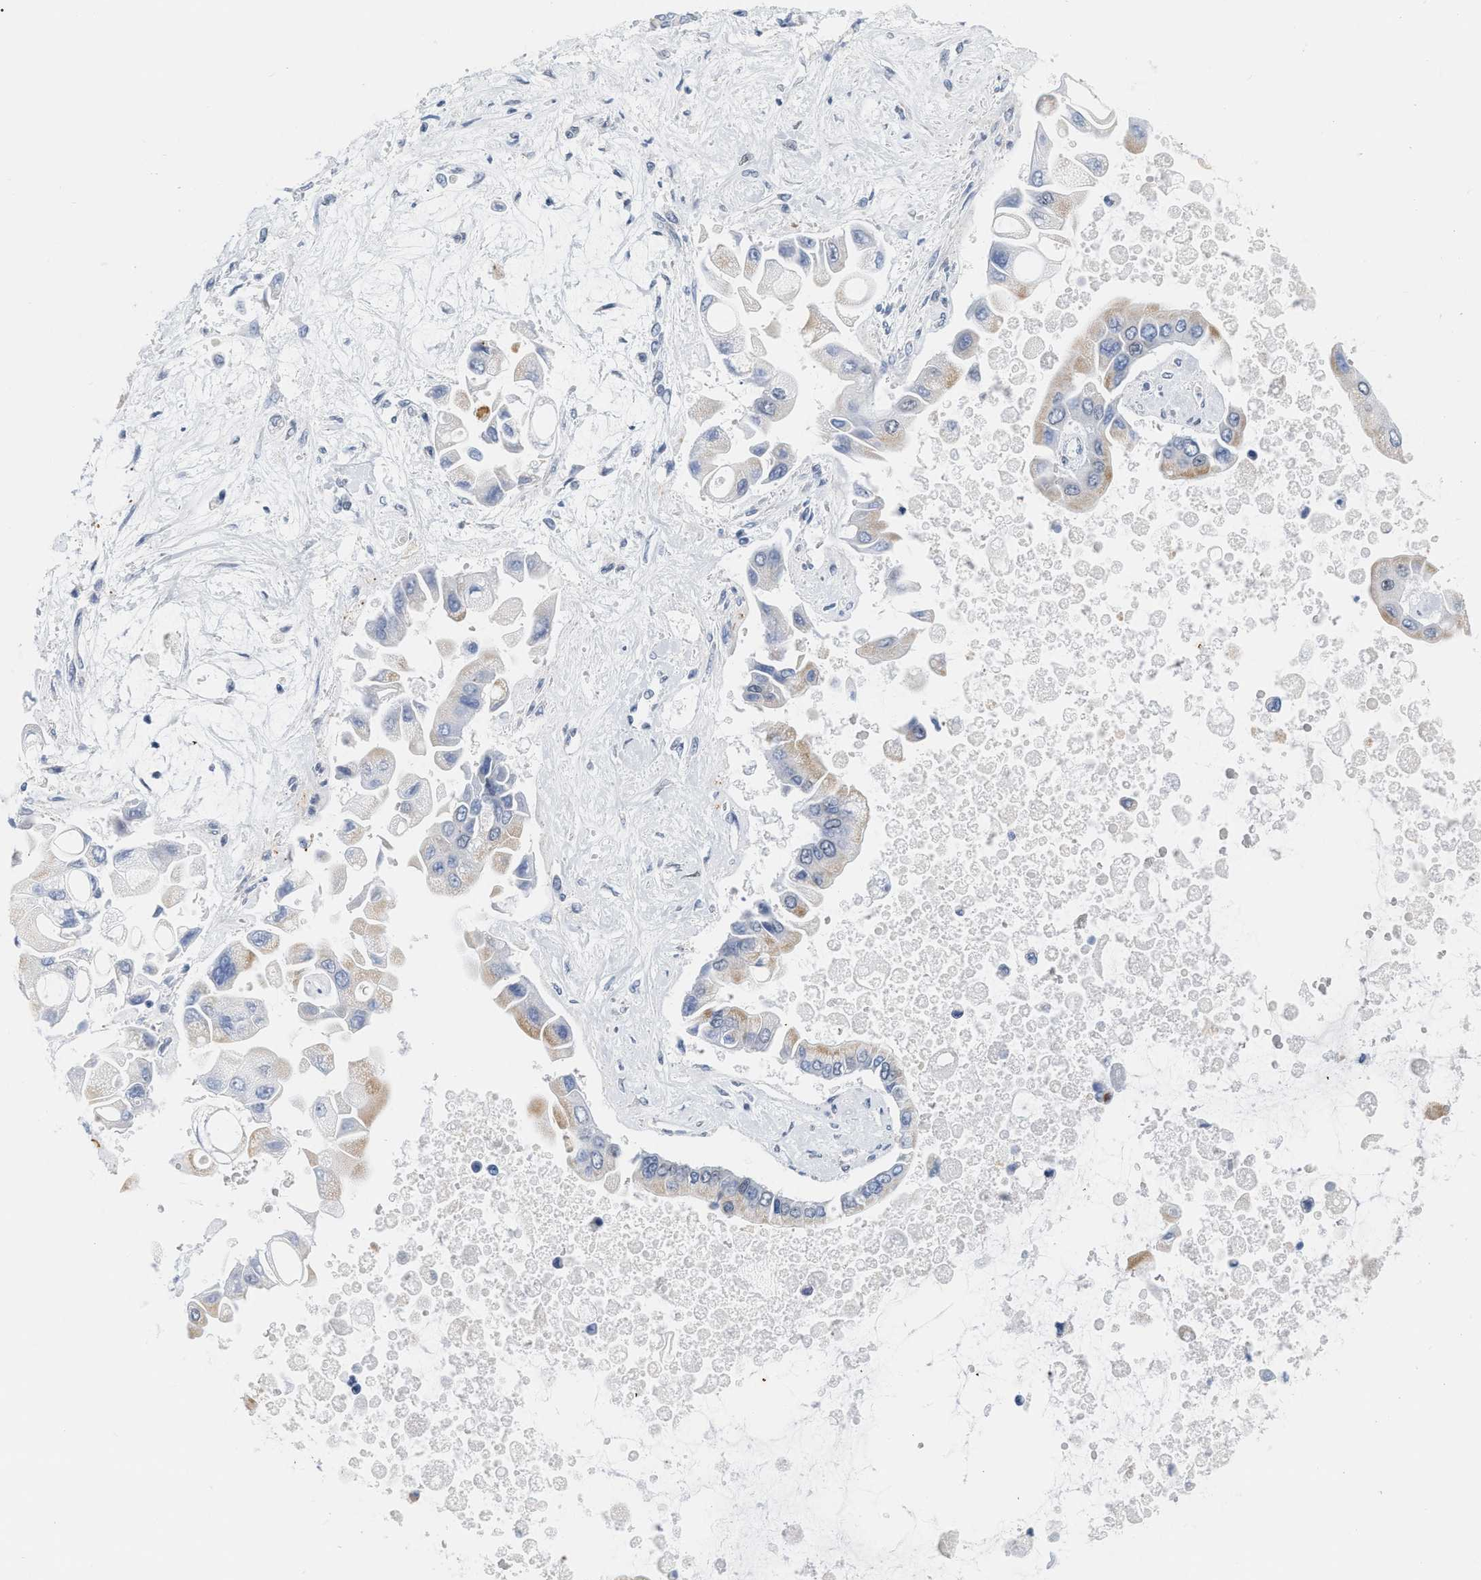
{"staining": {"intensity": "weak", "quantity": "<25%", "location": "cytoplasmic/membranous"}, "tissue": "liver cancer", "cell_type": "Tumor cells", "image_type": "cancer", "snomed": [{"axis": "morphology", "description": "Cholangiocarcinoma"}, {"axis": "topography", "description": "Liver"}], "caption": "The micrograph exhibits no significant positivity in tumor cells of liver cancer (cholangiocarcinoma). (Stains: DAB (3,3'-diaminobenzidine) immunohistochemistry with hematoxylin counter stain, Microscopy: brightfield microscopy at high magnification).", "gene": "XIRP1", "patient": {"sex": "male", "age": 50}}